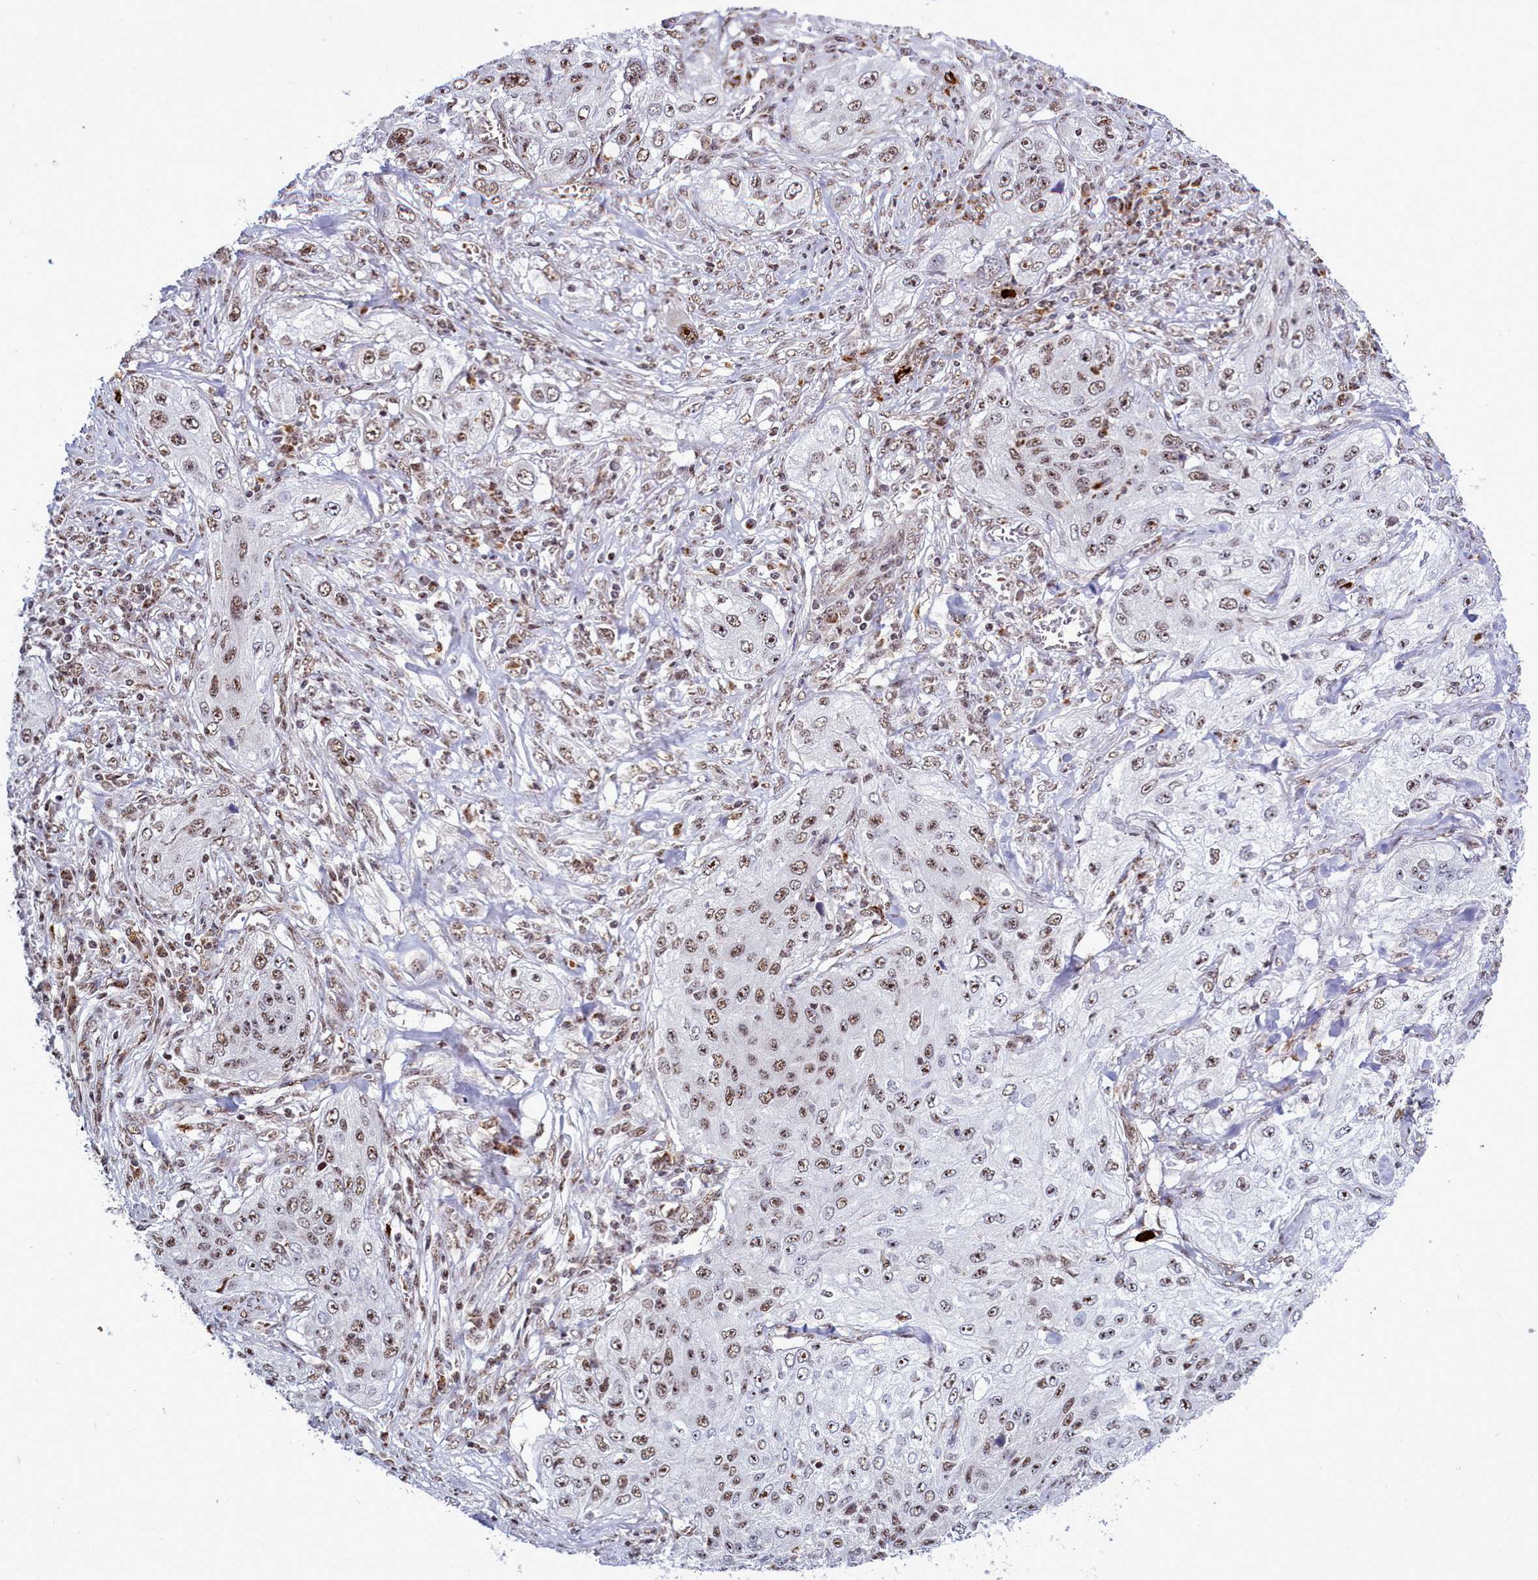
{"staining": {"intensity": "moderate", "quantity": ">75%", "location": "nuclear"}, "tissue": "lung cancer", "cell_type": "Tumor cells", "image_type": "cancer", "snomed": [{"axis": "morphology", "description": "Squamous cell carcinoma, NOS"}, {"axis": "topography", "description": "Lung"}], "caption": "Lung cancer stained with a protein marker exhibits moderate staining in tumor cells.", "gene": "POM121L2", "patient": {"sex": "female", "age": 69}}